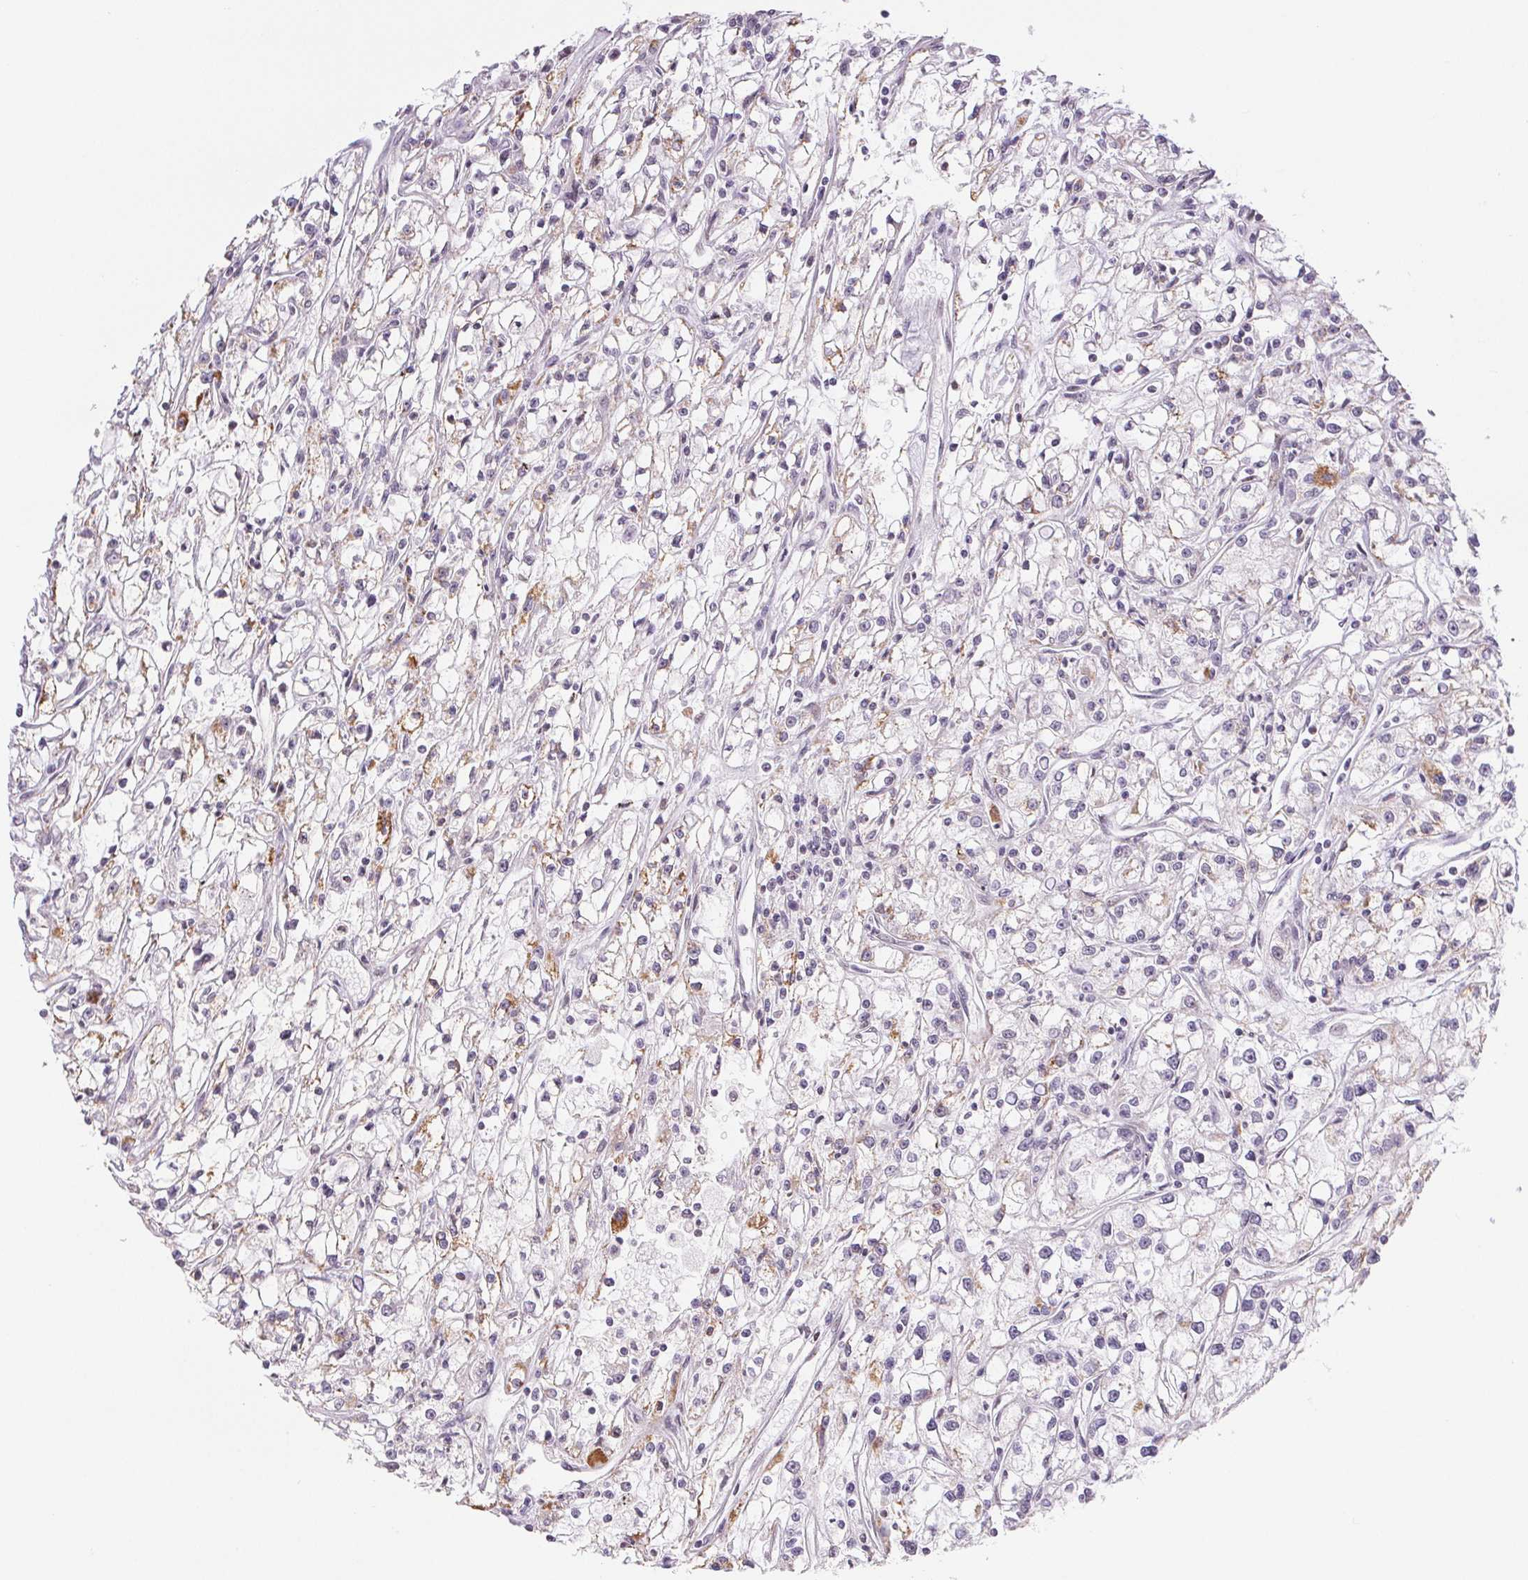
{"staining": {"intensity": "negative", "quantity": "none", "location": "none"}, "tissue": "renal cancer", "cell_type": "Tumor cells", "image_type": "cancer", "snomed": [{"axis": "morphology", "description": "Adenocarcinoma, NOS"}, {"axis": "topography", "description": "Kidney"}], "caption": "This is an immunohistochemistry (IHC) image of renal cancer. There is no expression in tumor cells.", "gene": "NFE2L1", "patient": {"sex": "female", "age": 59}}